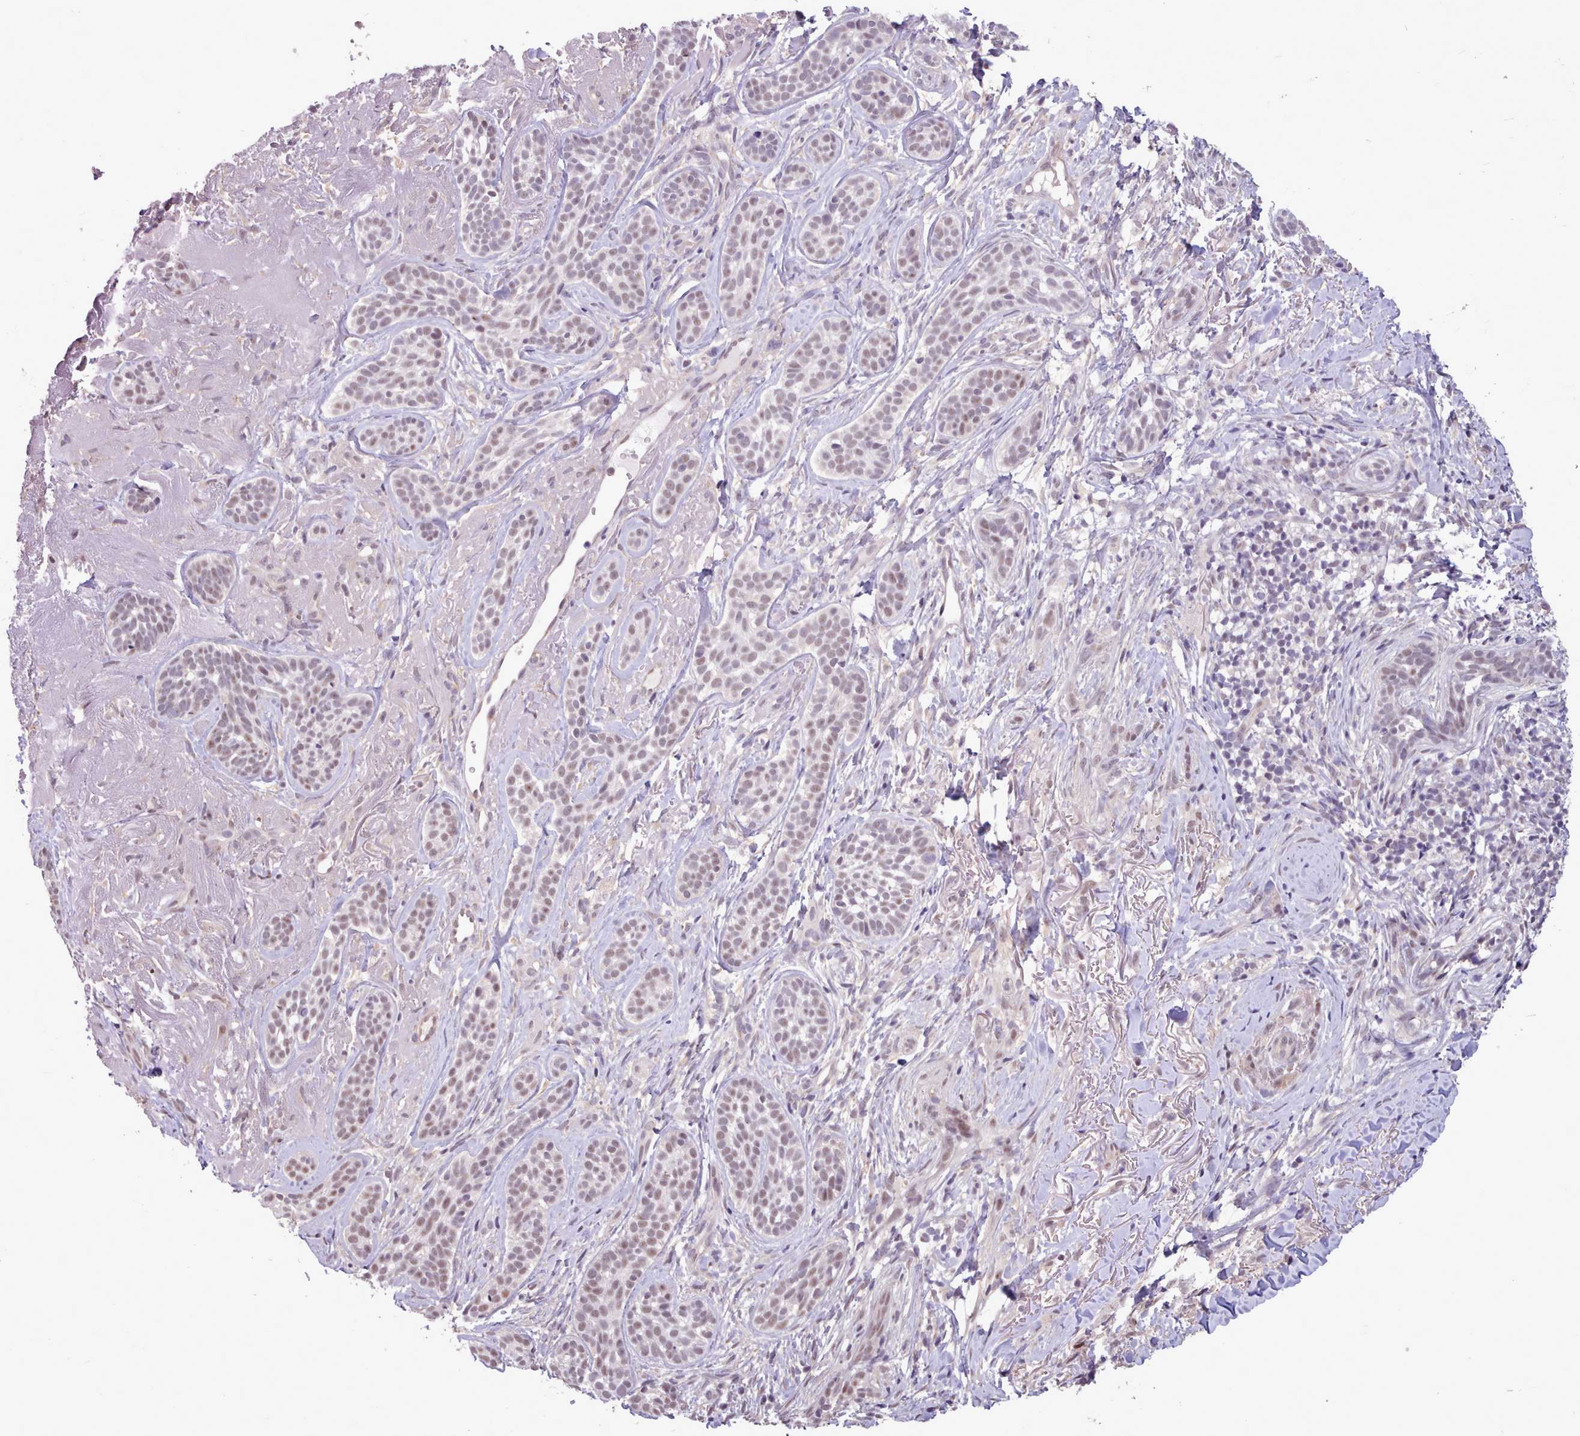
{"staining": {"intensity": "weak", "quantity": ">75%", "location": "nuclear"}, "tissue": "skin cancer", "cell_type": "Tumor cells", "image_type": "cancer", "snomed": [{"axis": "morphology", "description": "Basal cell carcinoma"}, {"axis": "topography", "description": "Skin"}], "caption": "Protein positivity by immunohistochemistry demonstrates weak nuclear staining in about >75% of tumor cells in skin cancer (basal cell carcinoma). (DAB = brown stain, brightfield microscopy at high magnification).", "gene": "ZNF607", "patient": {"sex": "male", "age": 71}}